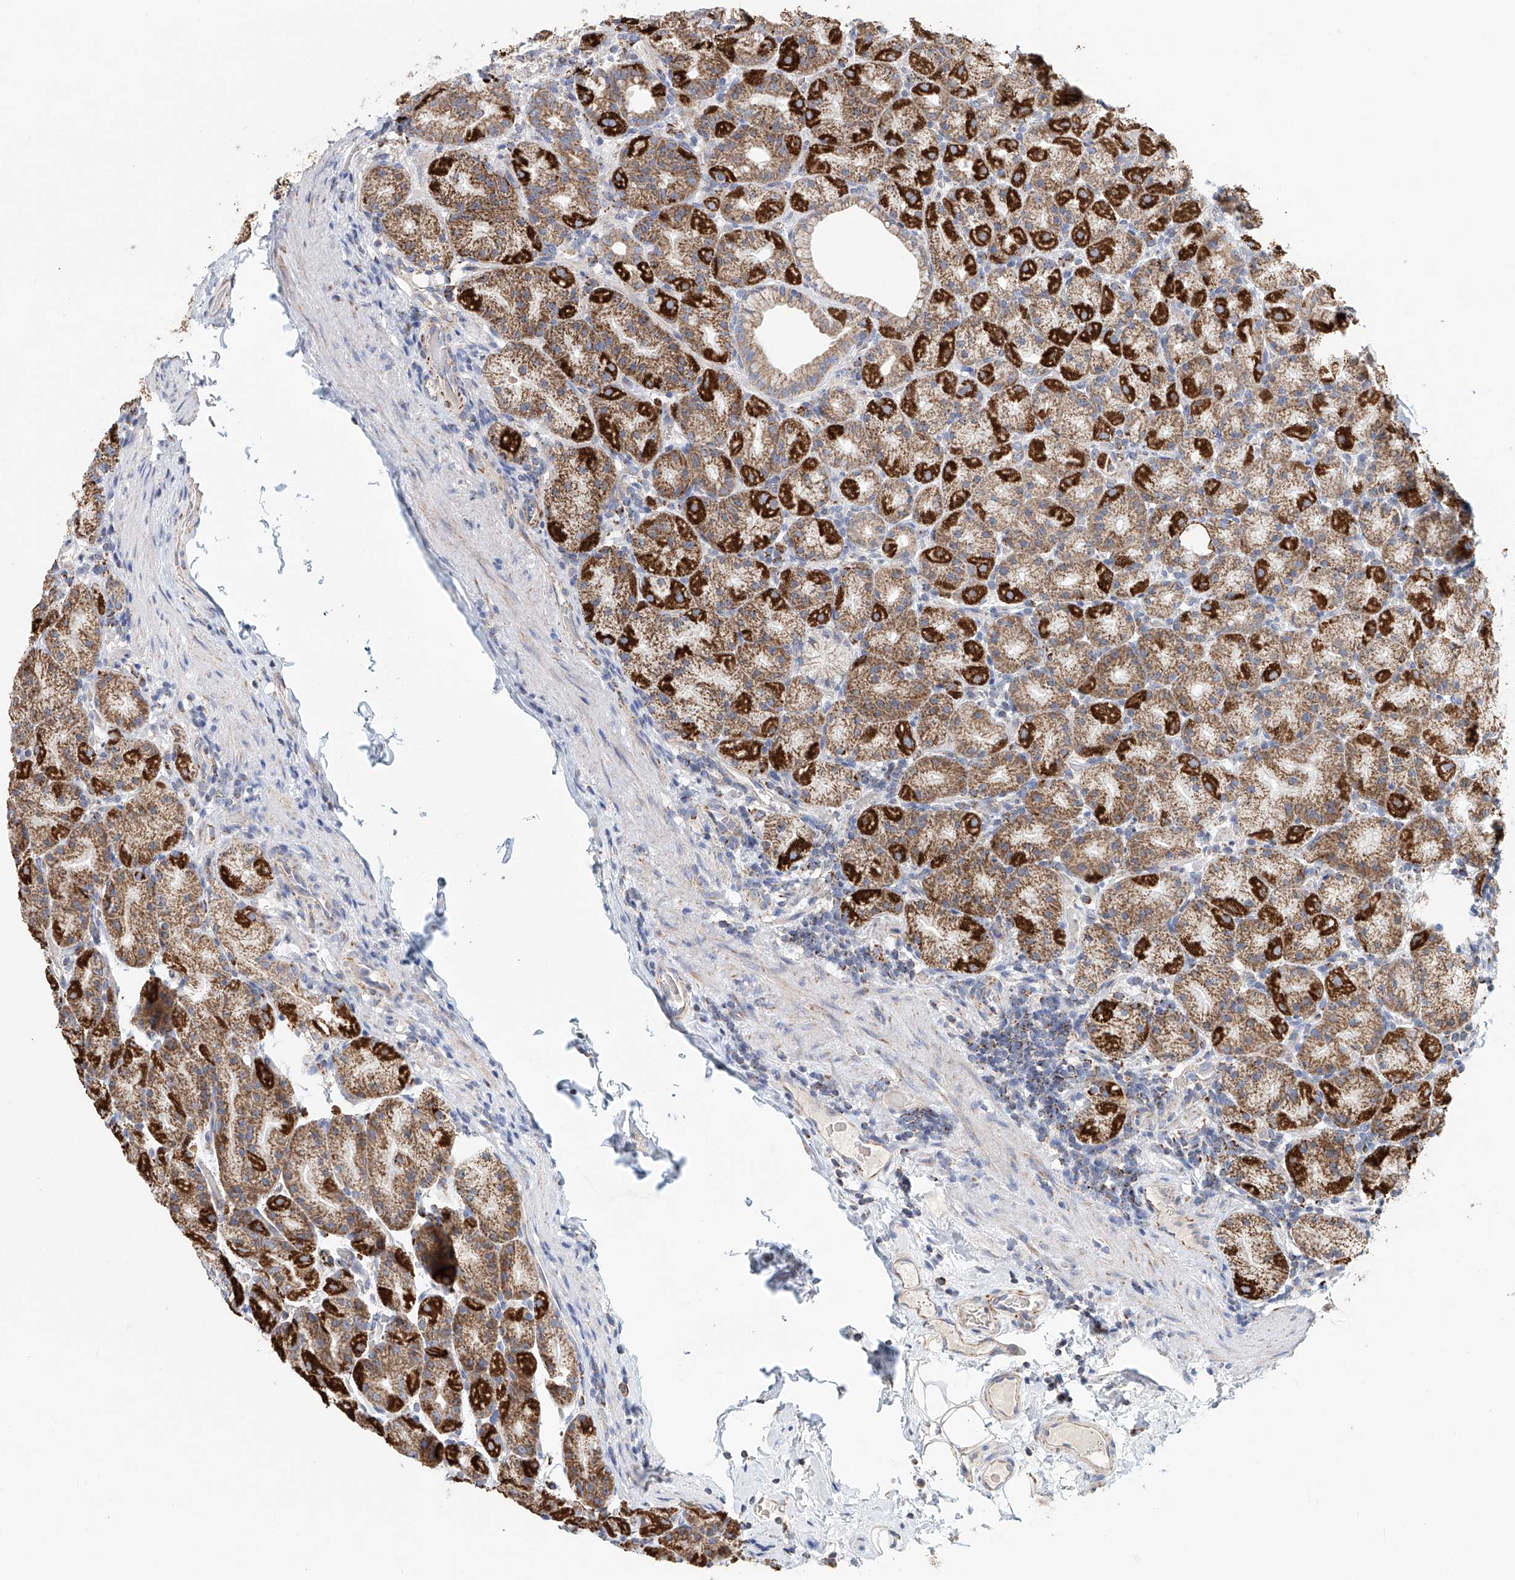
{"staining": {"intensity": "strong", "quantity": ">75%", "location": "cytoplasmic/membranous"}, "tissue": "stomach", "cell_type": "Glandular cells", "image_type": "normal", "snomed": [{"axis": "morphology", "description": "Normal tissue, NOS"}, {"axis": "topography", "description": "Stomach, upper"}], "caption": "Human stomach stained with a brown dye demonstrates strong cytoplasmic/membranous positive expression in about >75% of glandular cells.", "gene": "MCL1", "patient": {"sex": "male", "age": 68}}